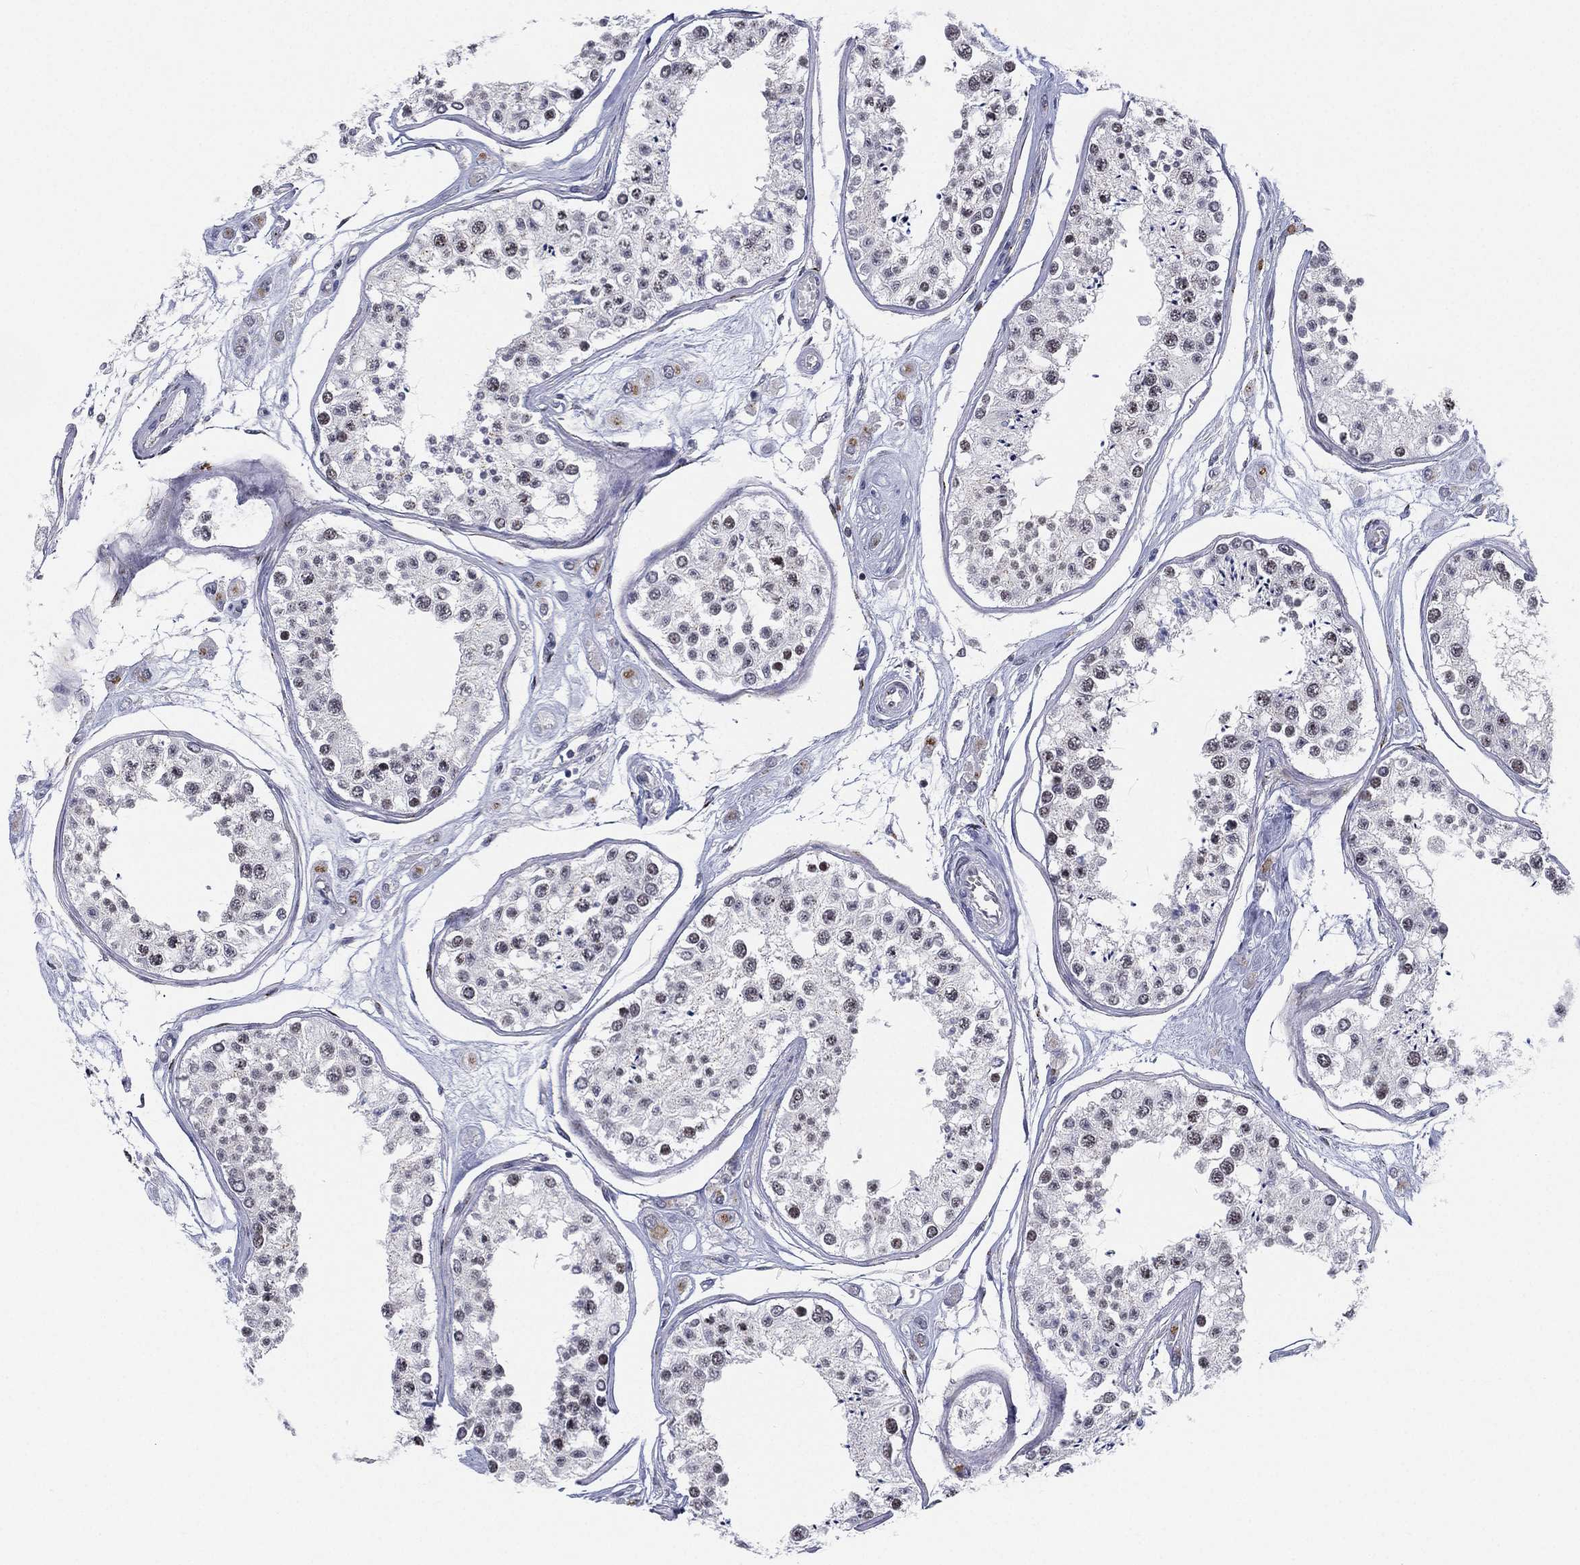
{"staining": {"intensity": "moderate", "quantity": "<25%", "location": "nuclear"}, "tissue": "testis", "cell_type": "Cells in seminiferous ducts", "image_type": "normal", "snomed": [{"axis": "morphology", "description": "Normal tissue, NOS"}, {"axis": "topography", "description": "Testis"}], "caption": "Immunohistochemistry (IHC) histopathology image of unremarkable testis: human testis stained using IHC exhibits low levels of moderate protein expression localized specifically in the nuclear of cells in seminiferous ducts, appearing as a nuclear brown color.", "gene": "CD177", "patient": {"sex": "male", "age": 25}}